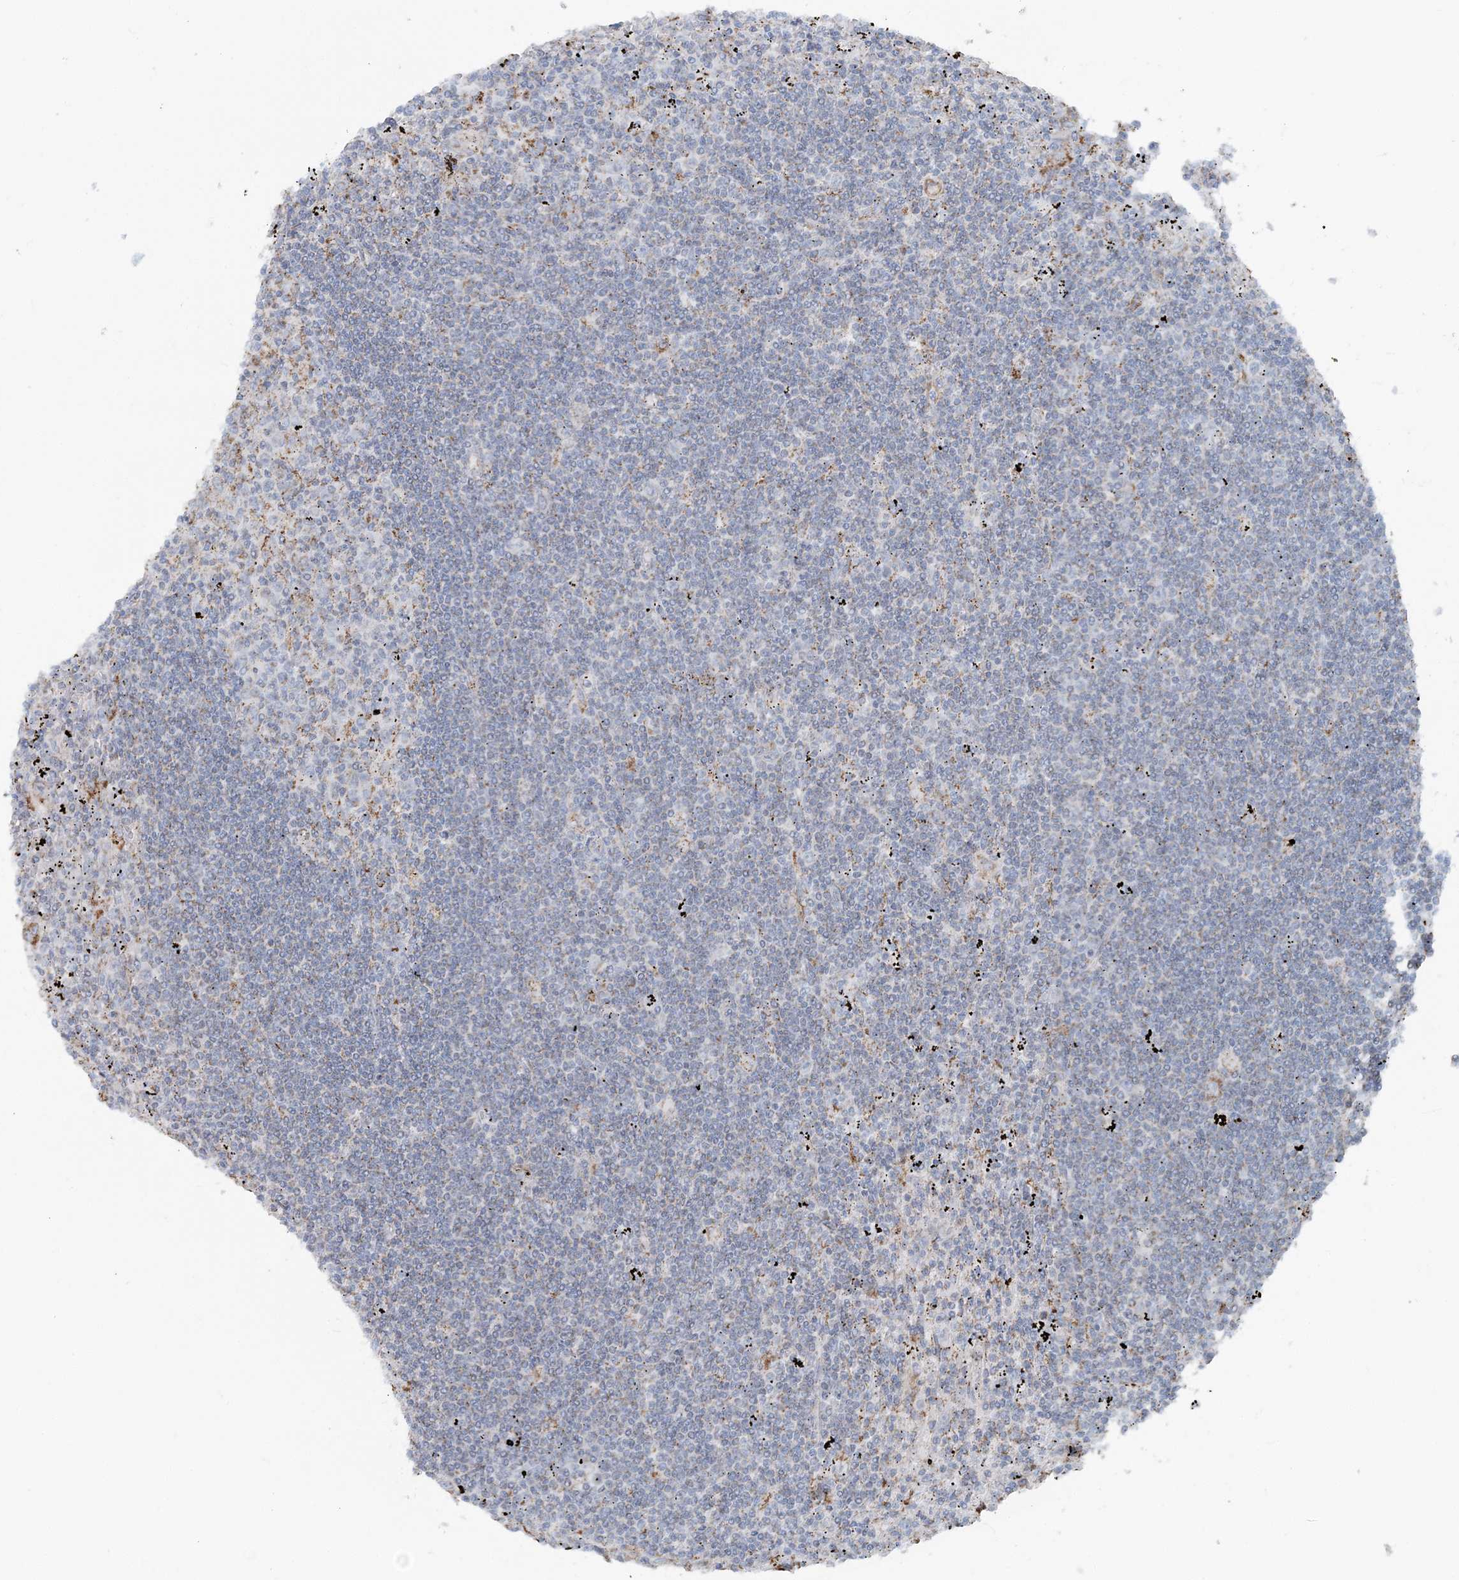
{"staining": {"intensity": "negative", "quantity": "none", "location": "none"}, "tissue": "lymphoma", "cell_type": "Tumor cells", "image_type": "cancer", "snomed": [{"axis": "morphology", "description": "Malignant lymphoma, non-Hodgkin's type, Low grade"}, {"axis": "topography", "description": "Spleen"}], "caption": "IHC of low-grade malignant lymphoma, non-Hodgkin's type demonstrates no staining in tumor cells. Nuclei are stained in blue.", "gene": "PCCB", "patient": {"sex": "male", "age": 76}}